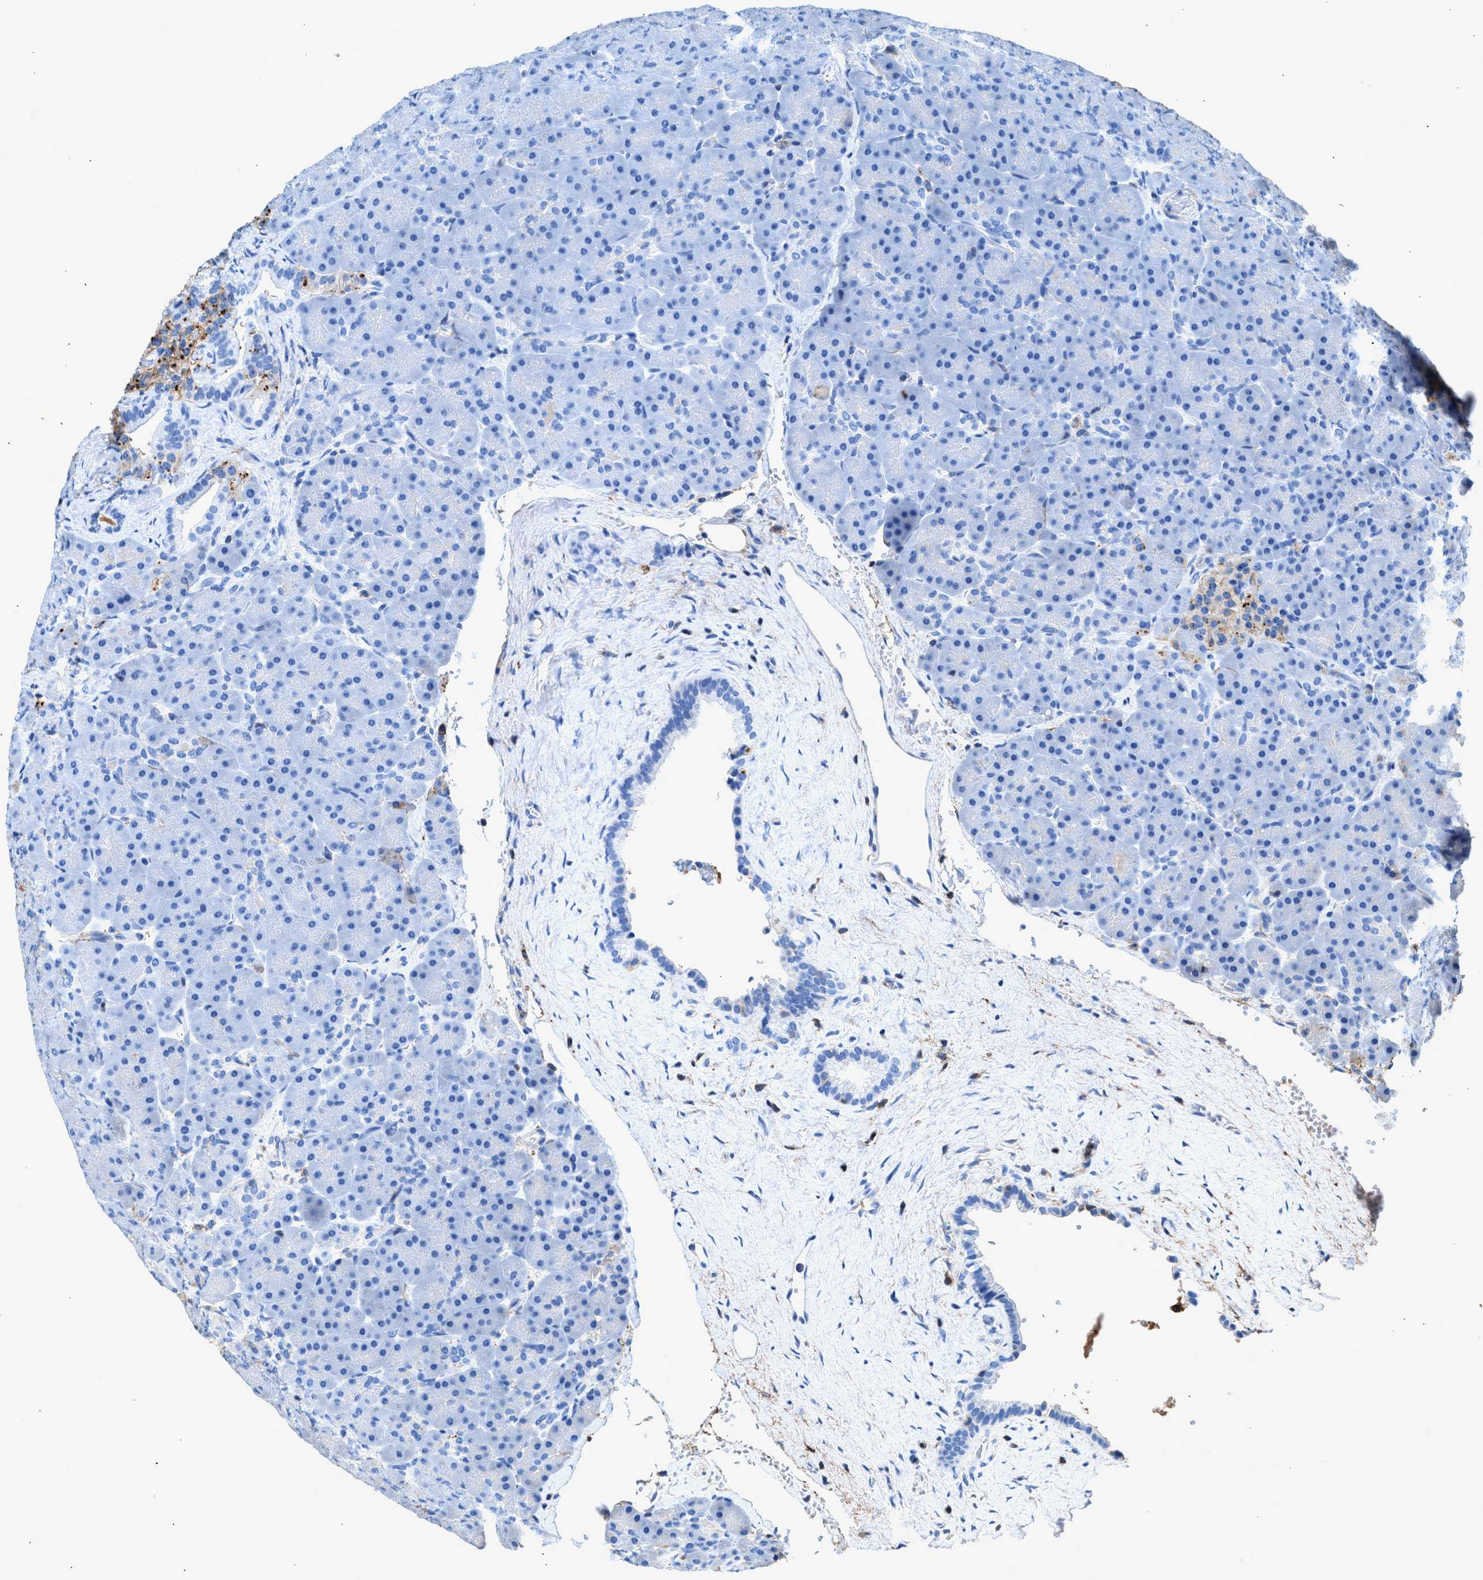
{"staining": {"intensity": "negative", "quantity": "none", "location": "none"}, "tissue": "pancreas", "cell_type": "Exocrine glandular cells", "image_type": "normal", "snomed": [{"axis": "morphology", "description": "Normal tissue, NOS"}, {"axis": "topography", "description": "Pancreas"}], "caption": "The photomicrograph displays no staining of exocrine glandular cells in normal pancreas.", "gene": "KCNQ4", "patient": {"sex": "male", "age": 66}}